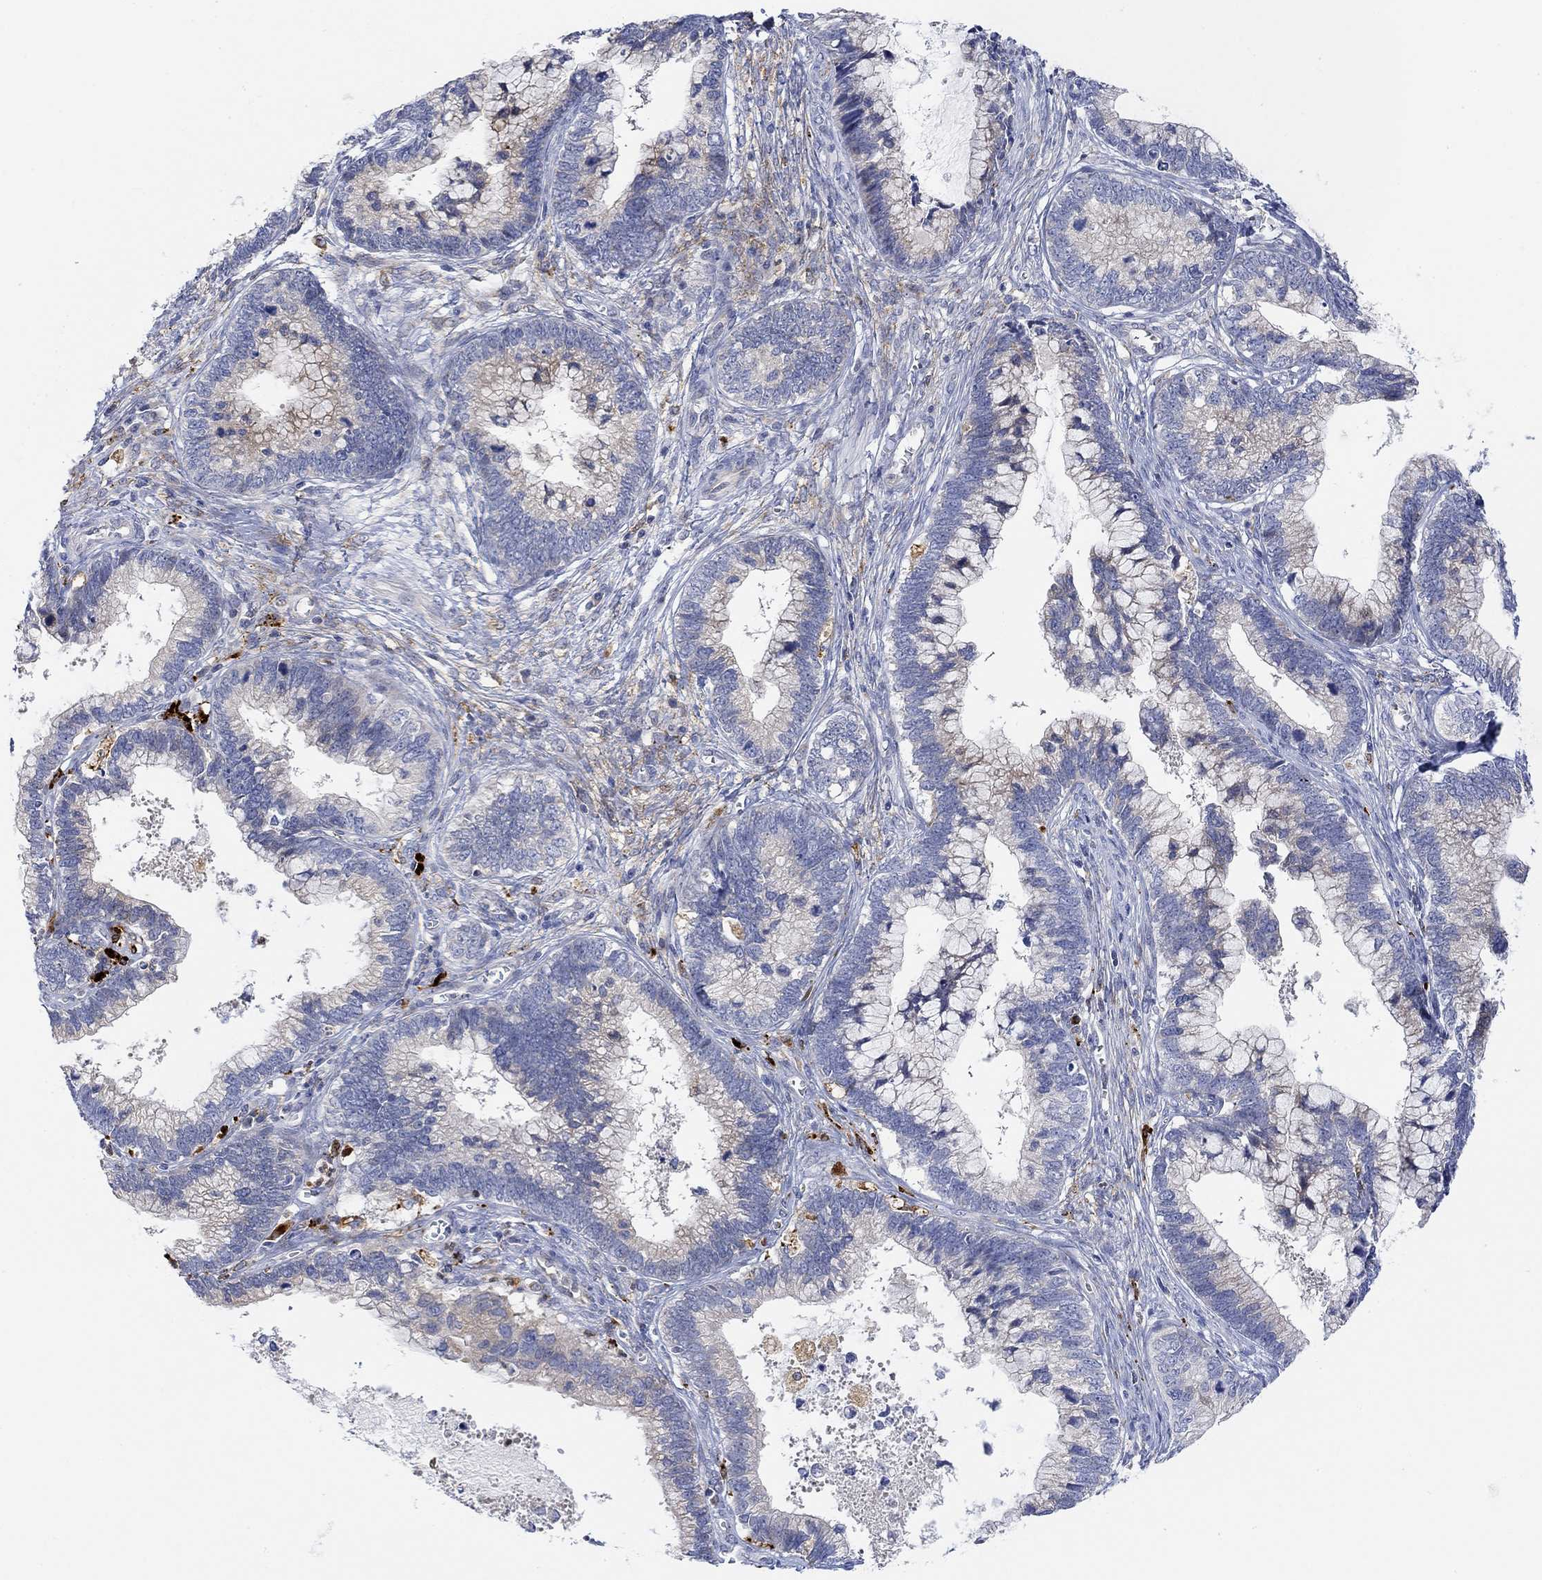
{"staining": {"intensity": "weak", "quantity": "<25%", "location": "cytoplasmic/membranous"}, "tissue": "cervical cancer", "cell_type": "Tumor cells", "image_type": "cancer", "snomed": [{"axis": "morphology", "description": "Adenocarcinoma, NOS"}, {"axis": "topography", "description": "Cervix"}], "caption": "This is an immunohistochemistry (IHC) photomicrograph of adenocarcinoma (cervical). There is no expression in tumor cells.", "gene": "ACSL1", "patient": {"sex": "female", "age": 44}}